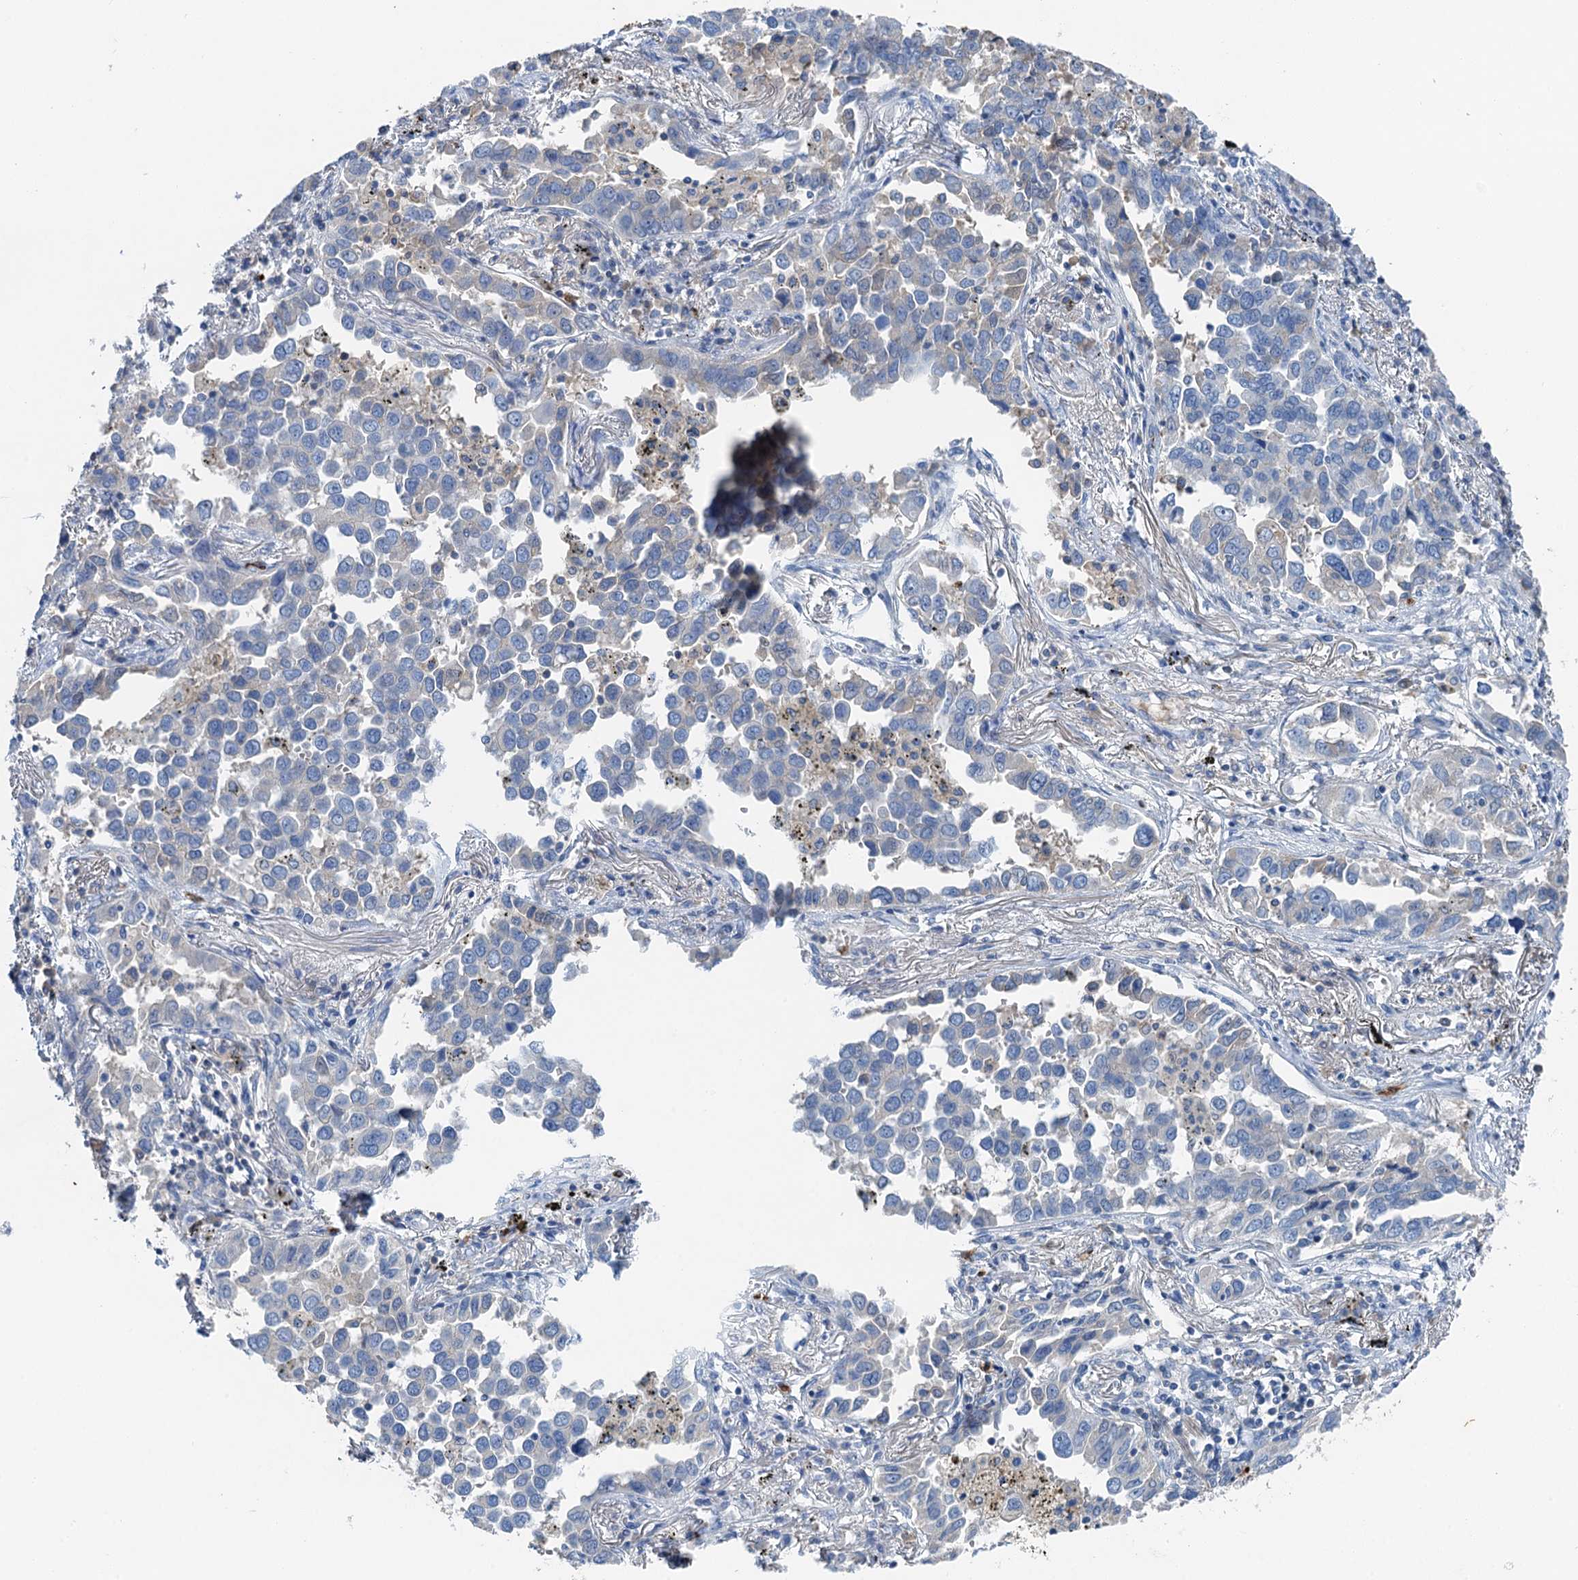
{"staining": {"intensity": "negative", "quantity": "none", "location": "none"}, "tissue": "lung cancer", "cell_type": "Tumor cells", "image_type": "cancer", "snomed": [{"axis": "morphology", "description": "Adenocarcinoma, NOS"}, {"axis": "topography", "description": "Lung"}], "caption": "The photomicrograph reveals no staining of tumor cells in lung adenocarcinoma.", "gene": "OTOA", "patient": {"sex": "male", "age": 67}}